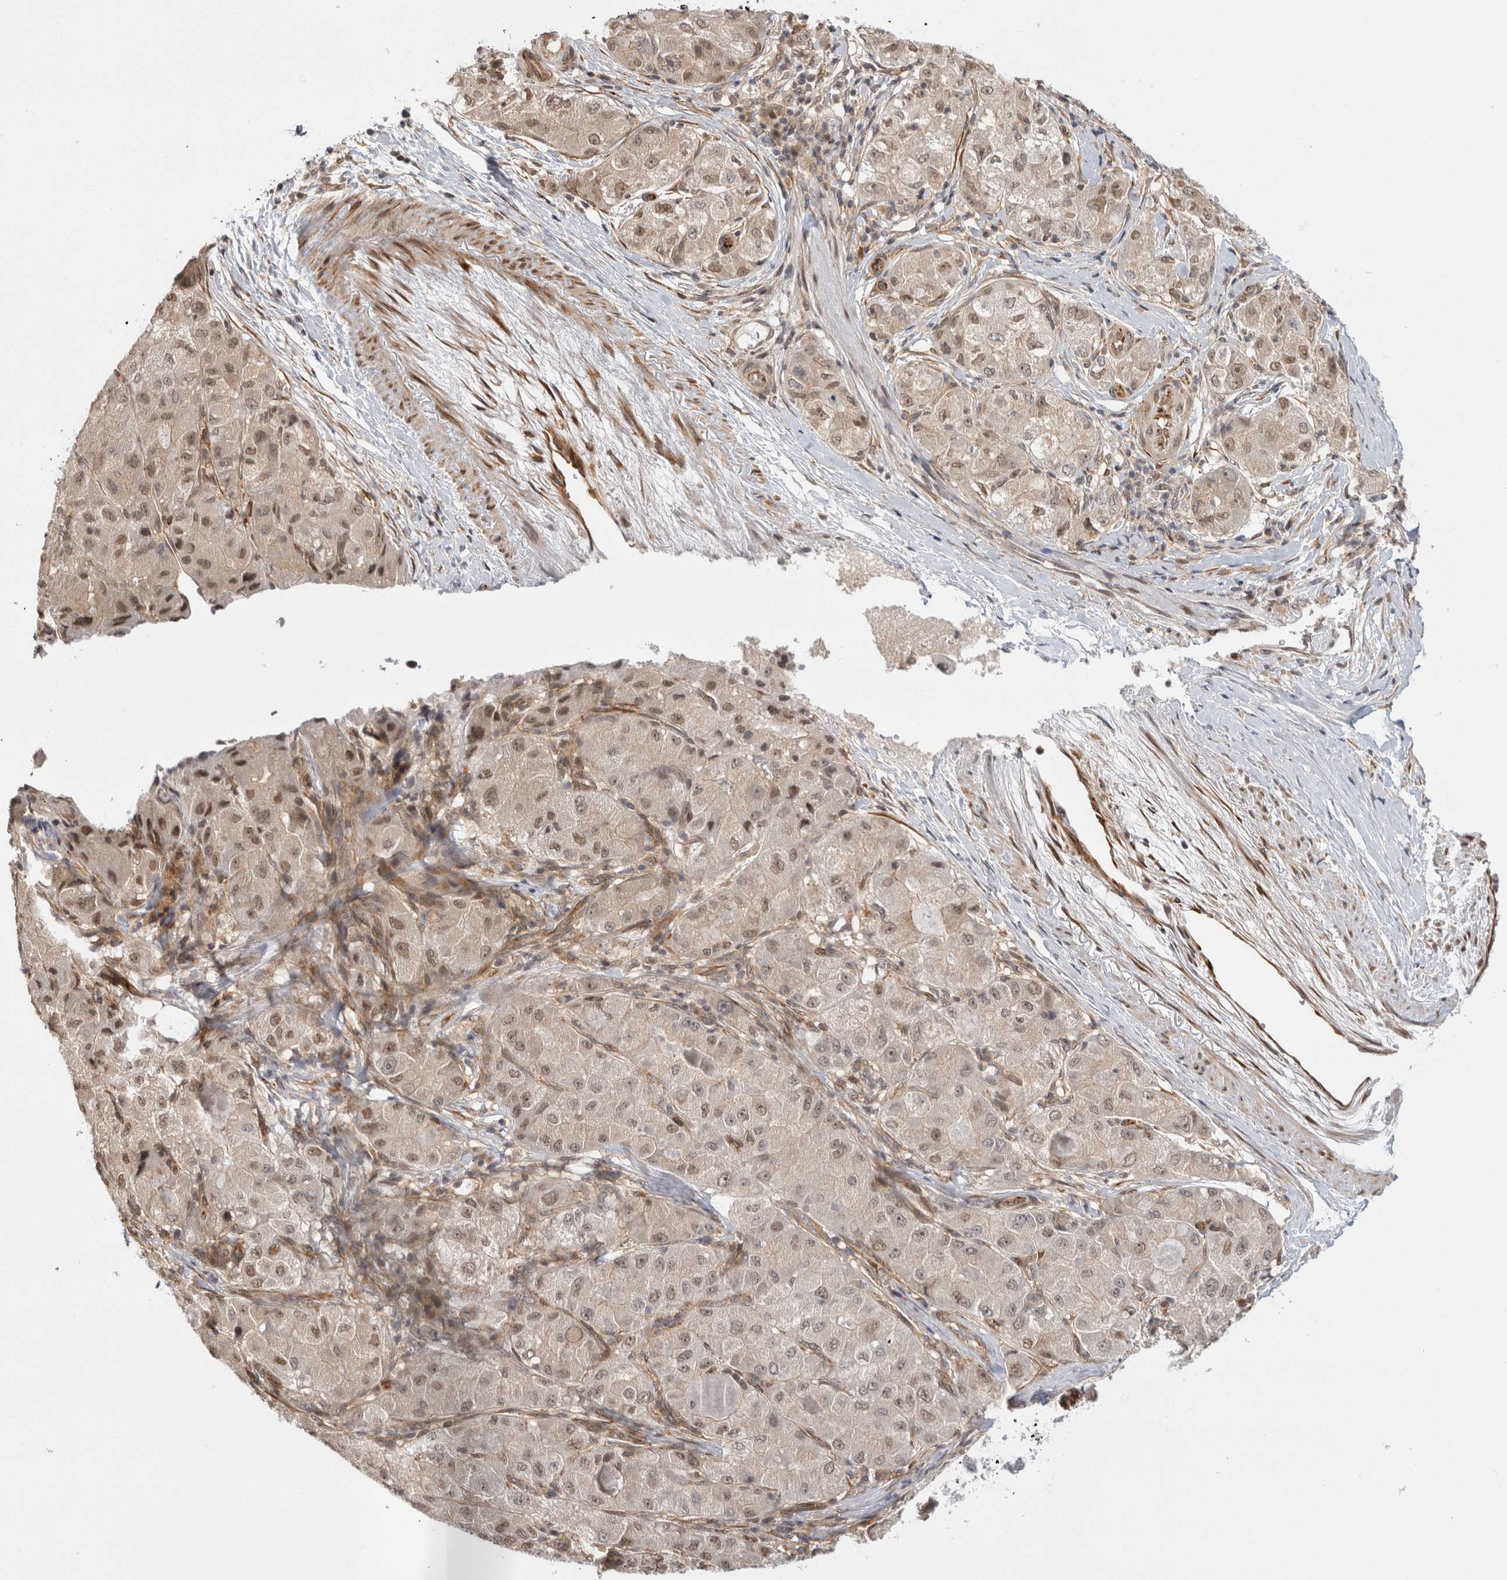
{"staining": {"intensity": "weak", "quantity": ">75%", "location": "nuclear"}, "tissue": "liver cancer", "cell_type": "Tumor cells", "image_type": "cancer", "snomed": [{"axis": "morphology", "description": "Carcinoma, Hepatocellular, NOS"}, {"axis": "topography", "description": "Liver"}], "caption": "Immunohistochemical staining of liver cancer (hepatocellular carcinoma) reveals low levels of weak nuclear protein staining in approximately >75% of tumor cells.", "gene": "ZNF318", "patient": {"sex": "male", "age": 80}}